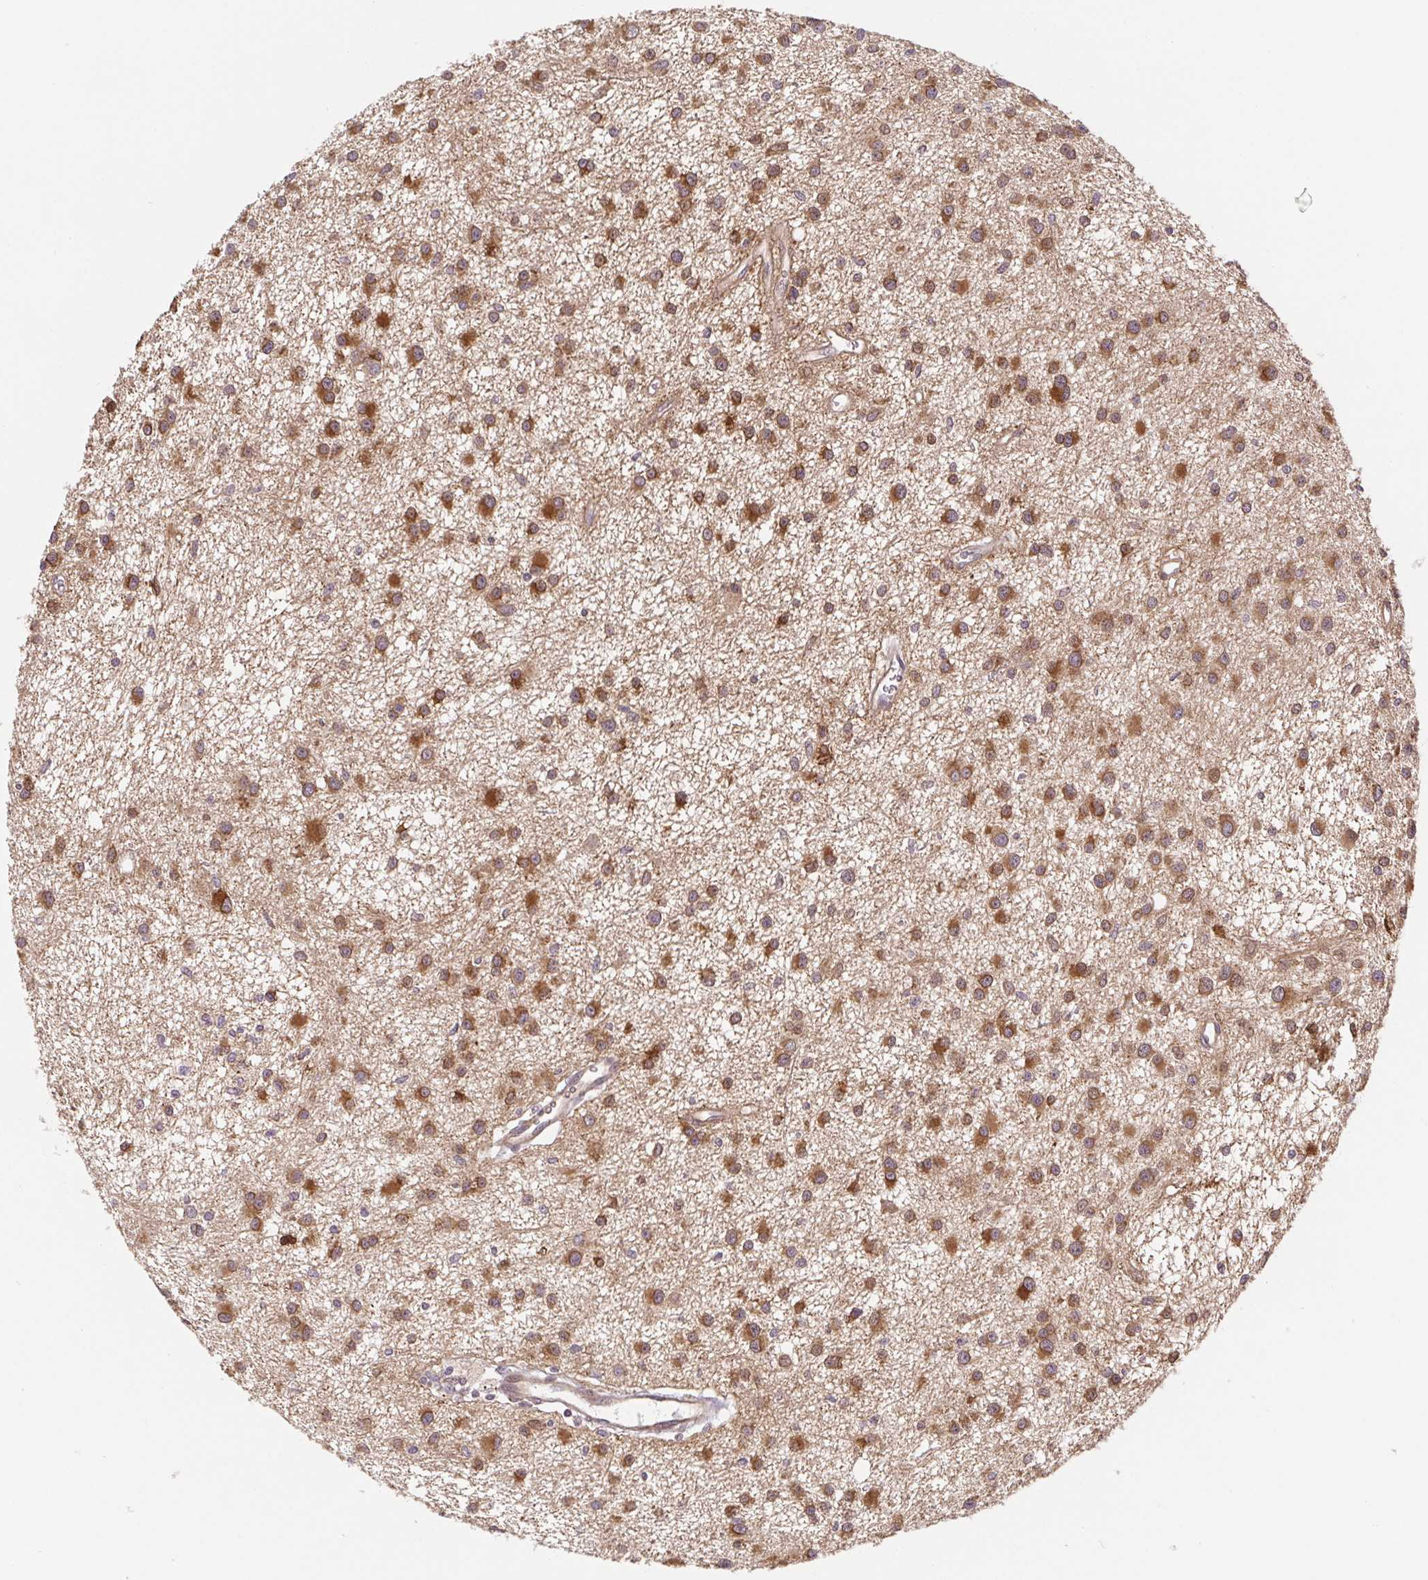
{"staining": {"intensity": "moderate", "quantity": ">75%", "location": "cytoplasmic/membranous"}, "tissue": "glioma", "cell_type": "Tumor cells", "image_type": "cancer", "snomed": [{"axis": "morphology", "description": "Glioma, malignant, Low grade"}, {"axis": "topography", "description": "Brain"}], "caption": "Malignant low-grade glioma stained for a protein (brown) reveals moderate cytoplasmic/membranous positive staining in approximately >75% of tumor cells.", "gene": "LYPD5", "patient": {"sex": "male", "age": 43}}